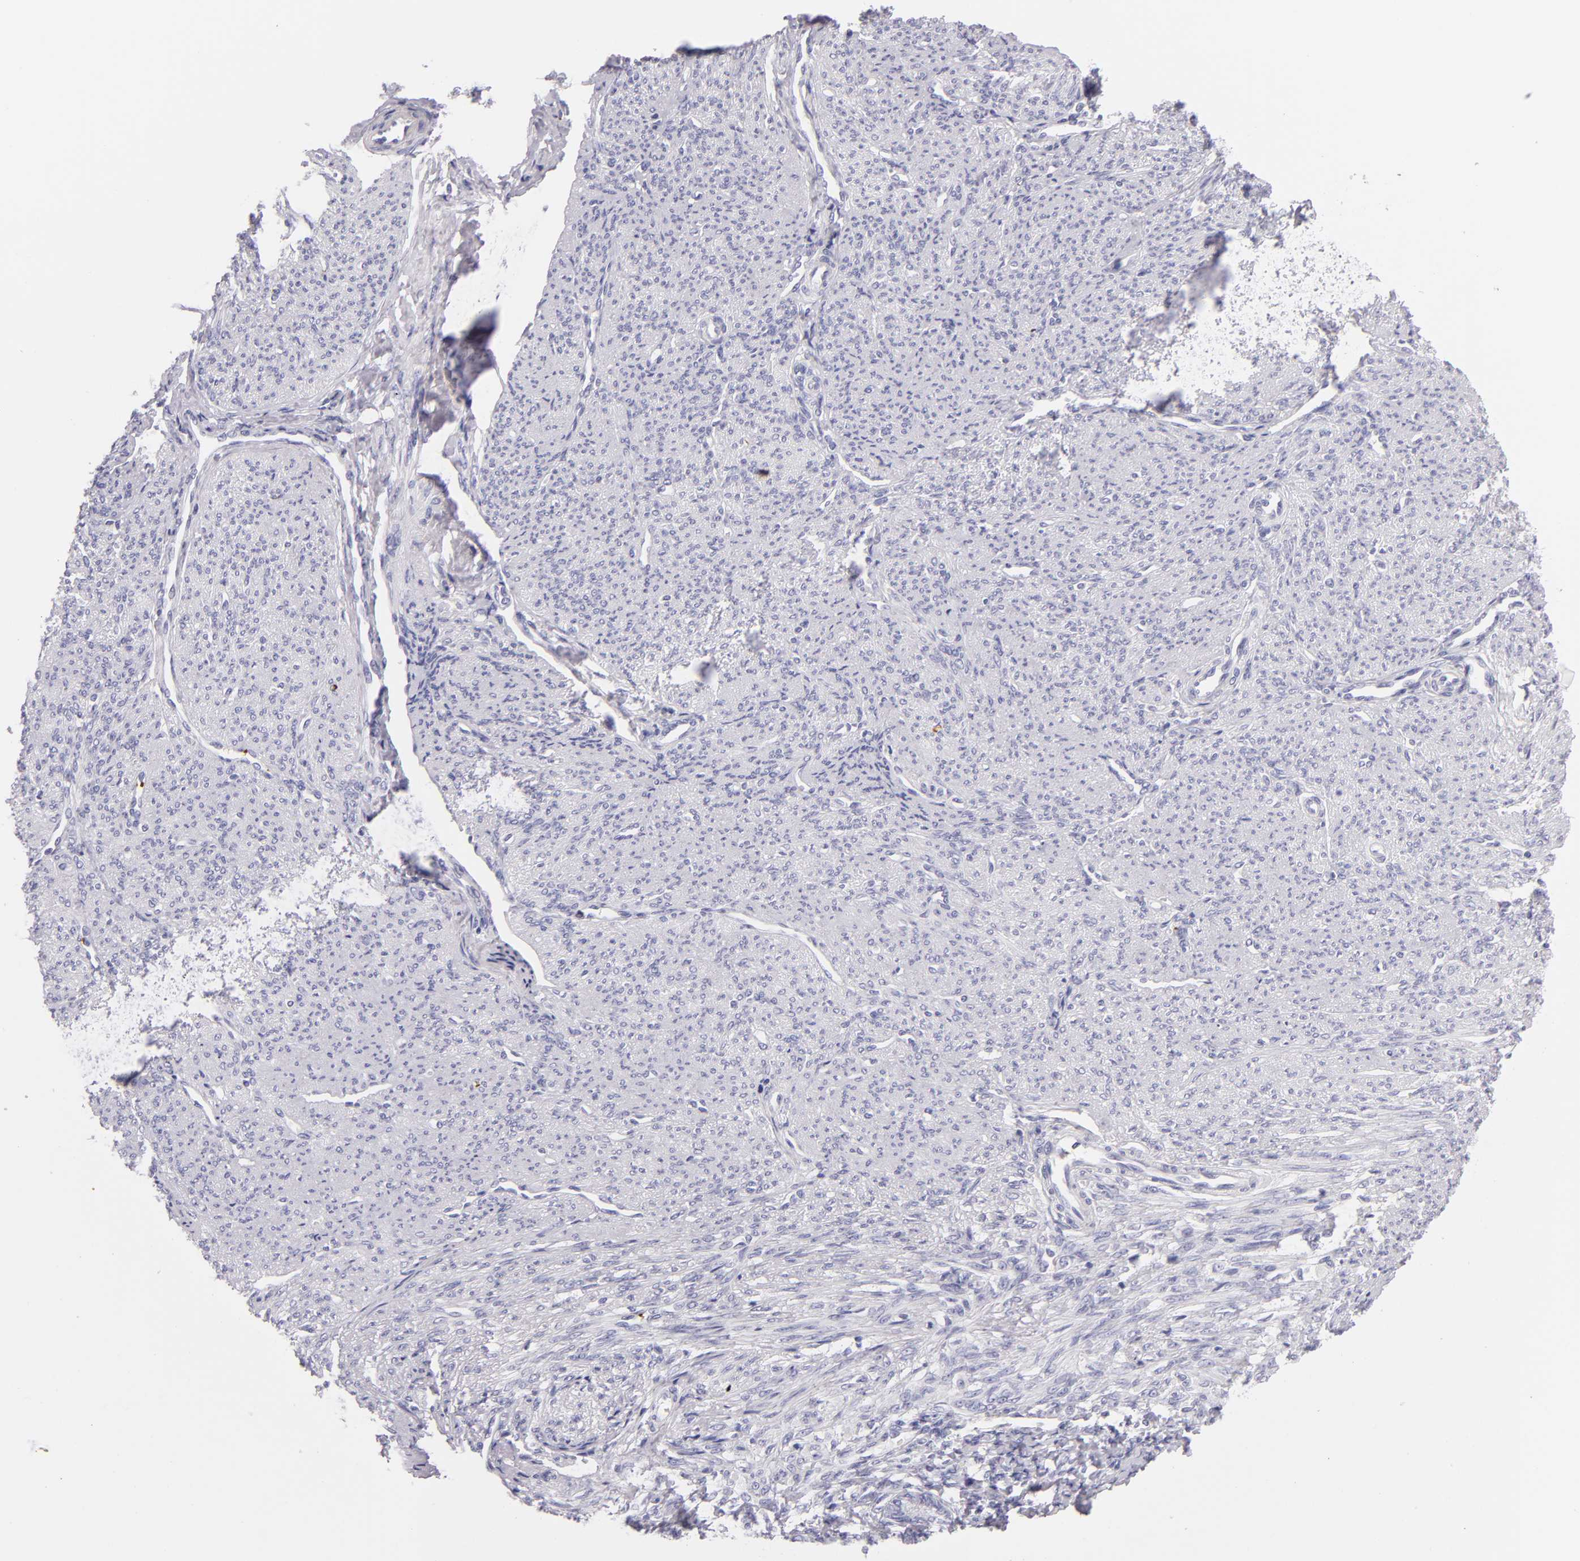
{"staining": {"intensity": "negative", "quantity": "none", "location": "none"}, "tissue": "smooth muscle", "cell_type": "Smooth muscle cells", "image_type": "normal", "snomed": [{"axis": "morphology", "description": "Normal tissue, NOS"}, {"axis": "topography", "description": "Cervix"}, {"axis": "topography", "description": "Endometrium"}], "caption": "Smooth muscle cells show no significant staining in benign smooth muscle. (Brightfield microscopy of DAB immunohistochemistry (IHC) at high magnification).", "gene": "GP1BA", "patient": {"sex": "female", "age": 65}}